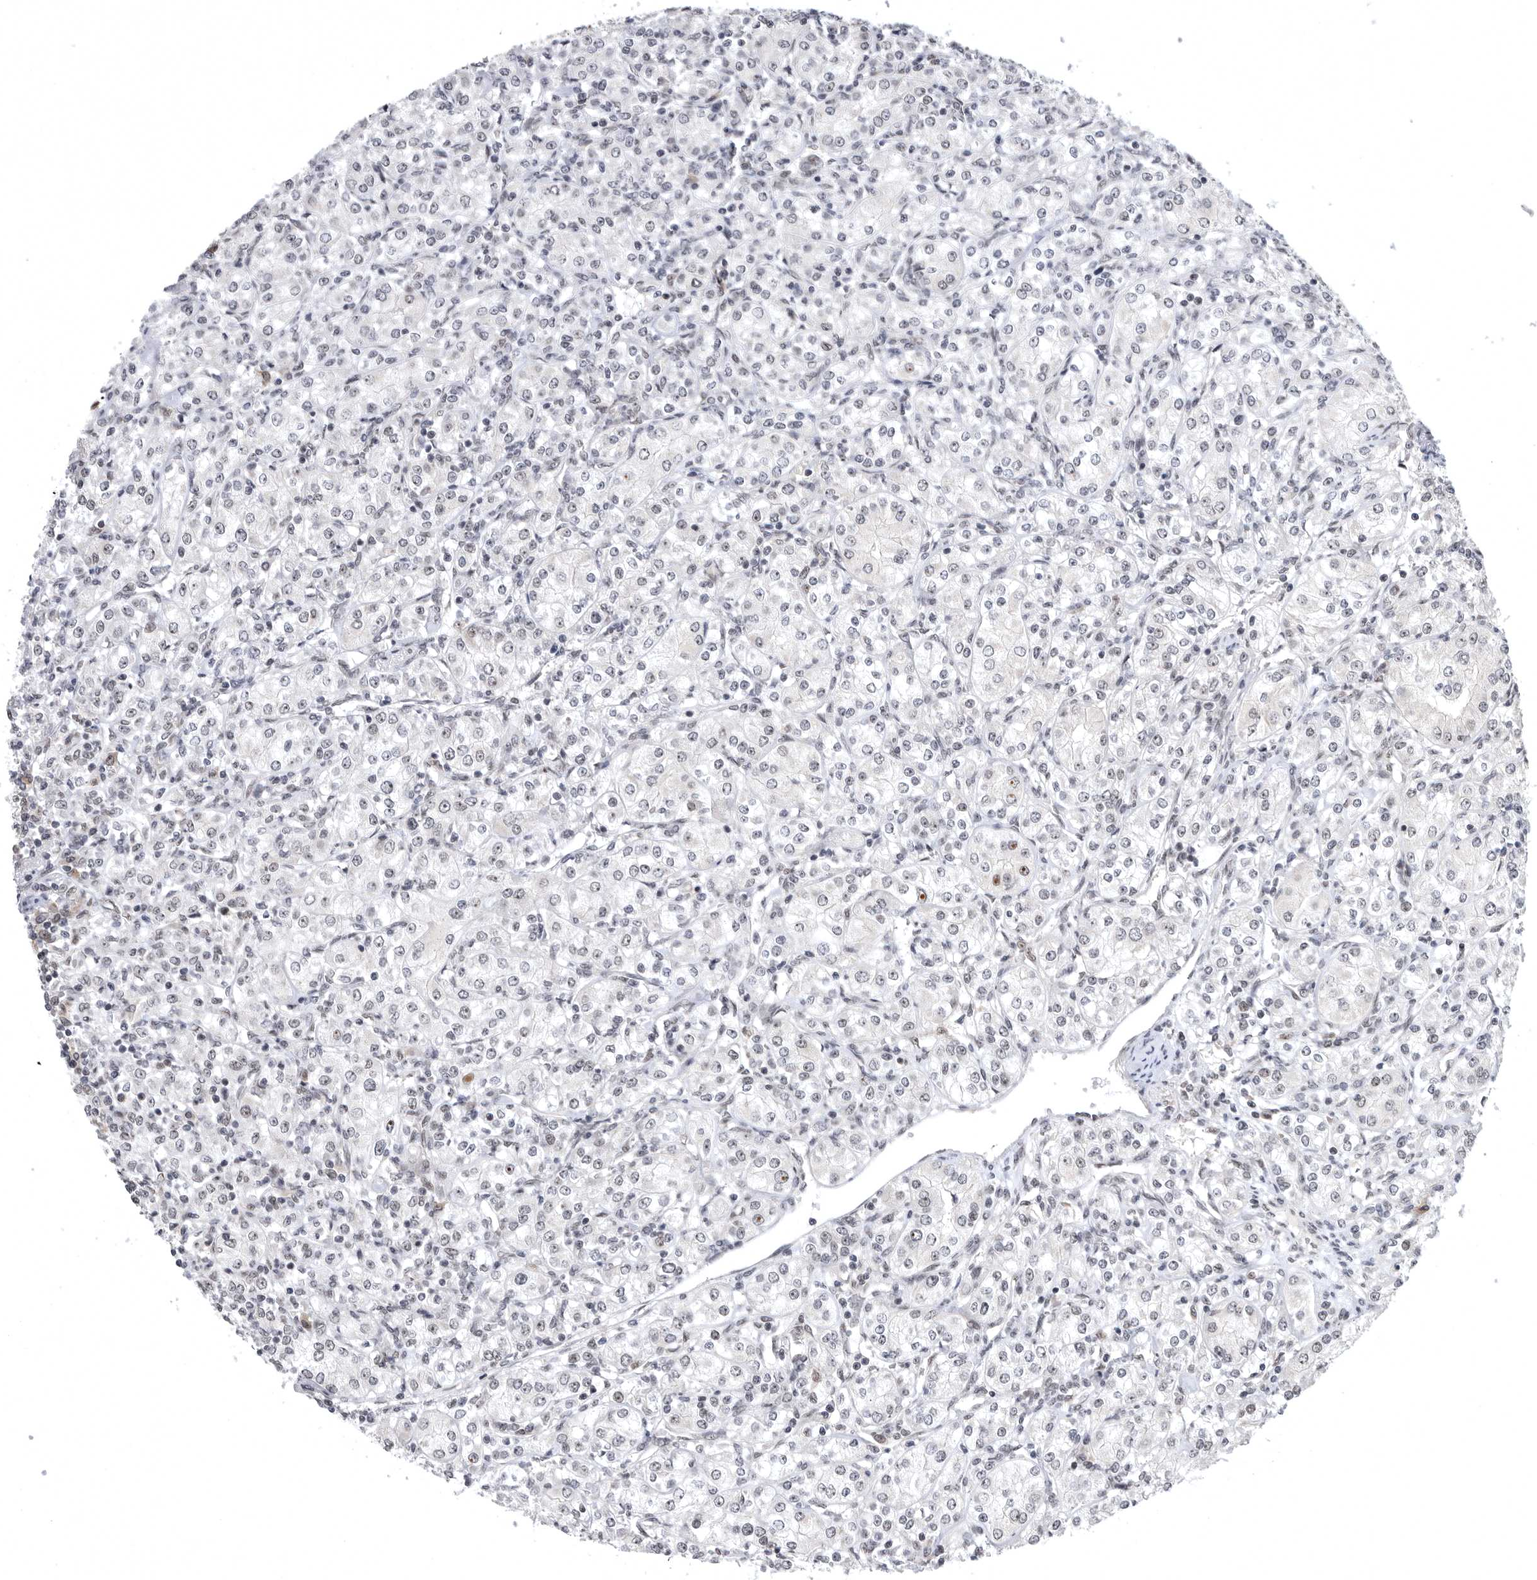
{"staining": {"intensity": "negative", "quantity": "none", "location": "none"}, "tissue": "renal cancer", "cell_type": "Tumor cells", "image_type": "cancer", "snomed": [{"axis": "morphology", "description": "Adenocarcinoma, NOS"}, {"axis": "topography", "description": "Kidney"}], "caption": "Tumor cells show no significant protein staining in adenocarcinoma (renal).", "gene": "ZNF830", "patient": {"sex": "male", "age": 77}}